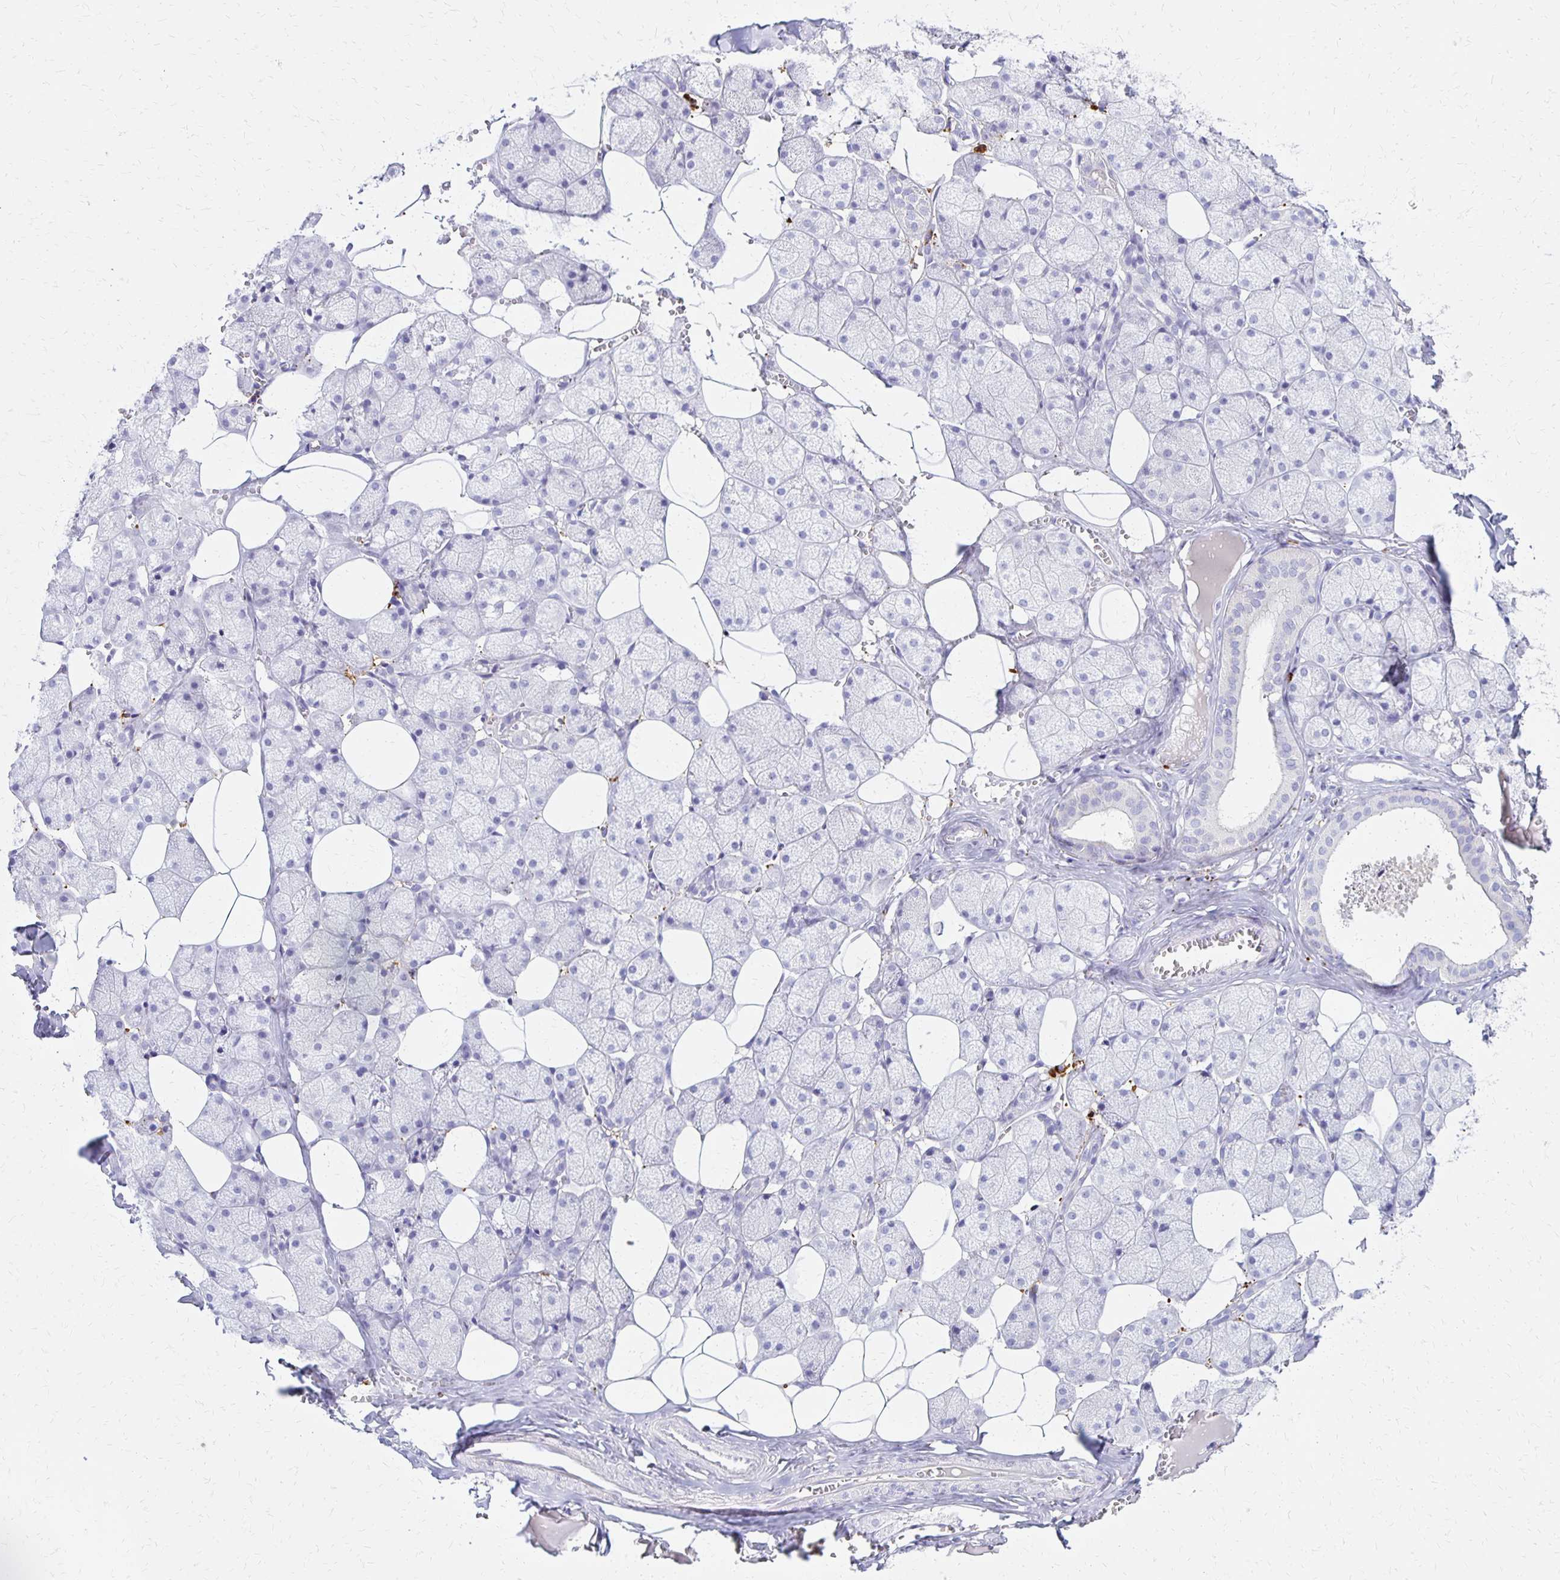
{"staining": {"intensity": "negative", "quantity": "none", "location": "none"}, "tissue": "salivary gland", "cell_type": "Glandular cells", "image_type": "normal", "snomed": [{"axis": "morphology", "description": "Normal tissue, NOS"}, {"axis": "topography", "description": "Salivary gland"}, {"axis": "topography", "description": "Peripheral nerve tissue"}], "caption": "Glandular cells are negative for brown protein staining in unremarkable salivary gland. The staining is performed using DAB brown chromogen with nuclei counter-stained in using hematoxylin.", "gene": "FNTB", "patient": {"sex": "male", "age": 38}}